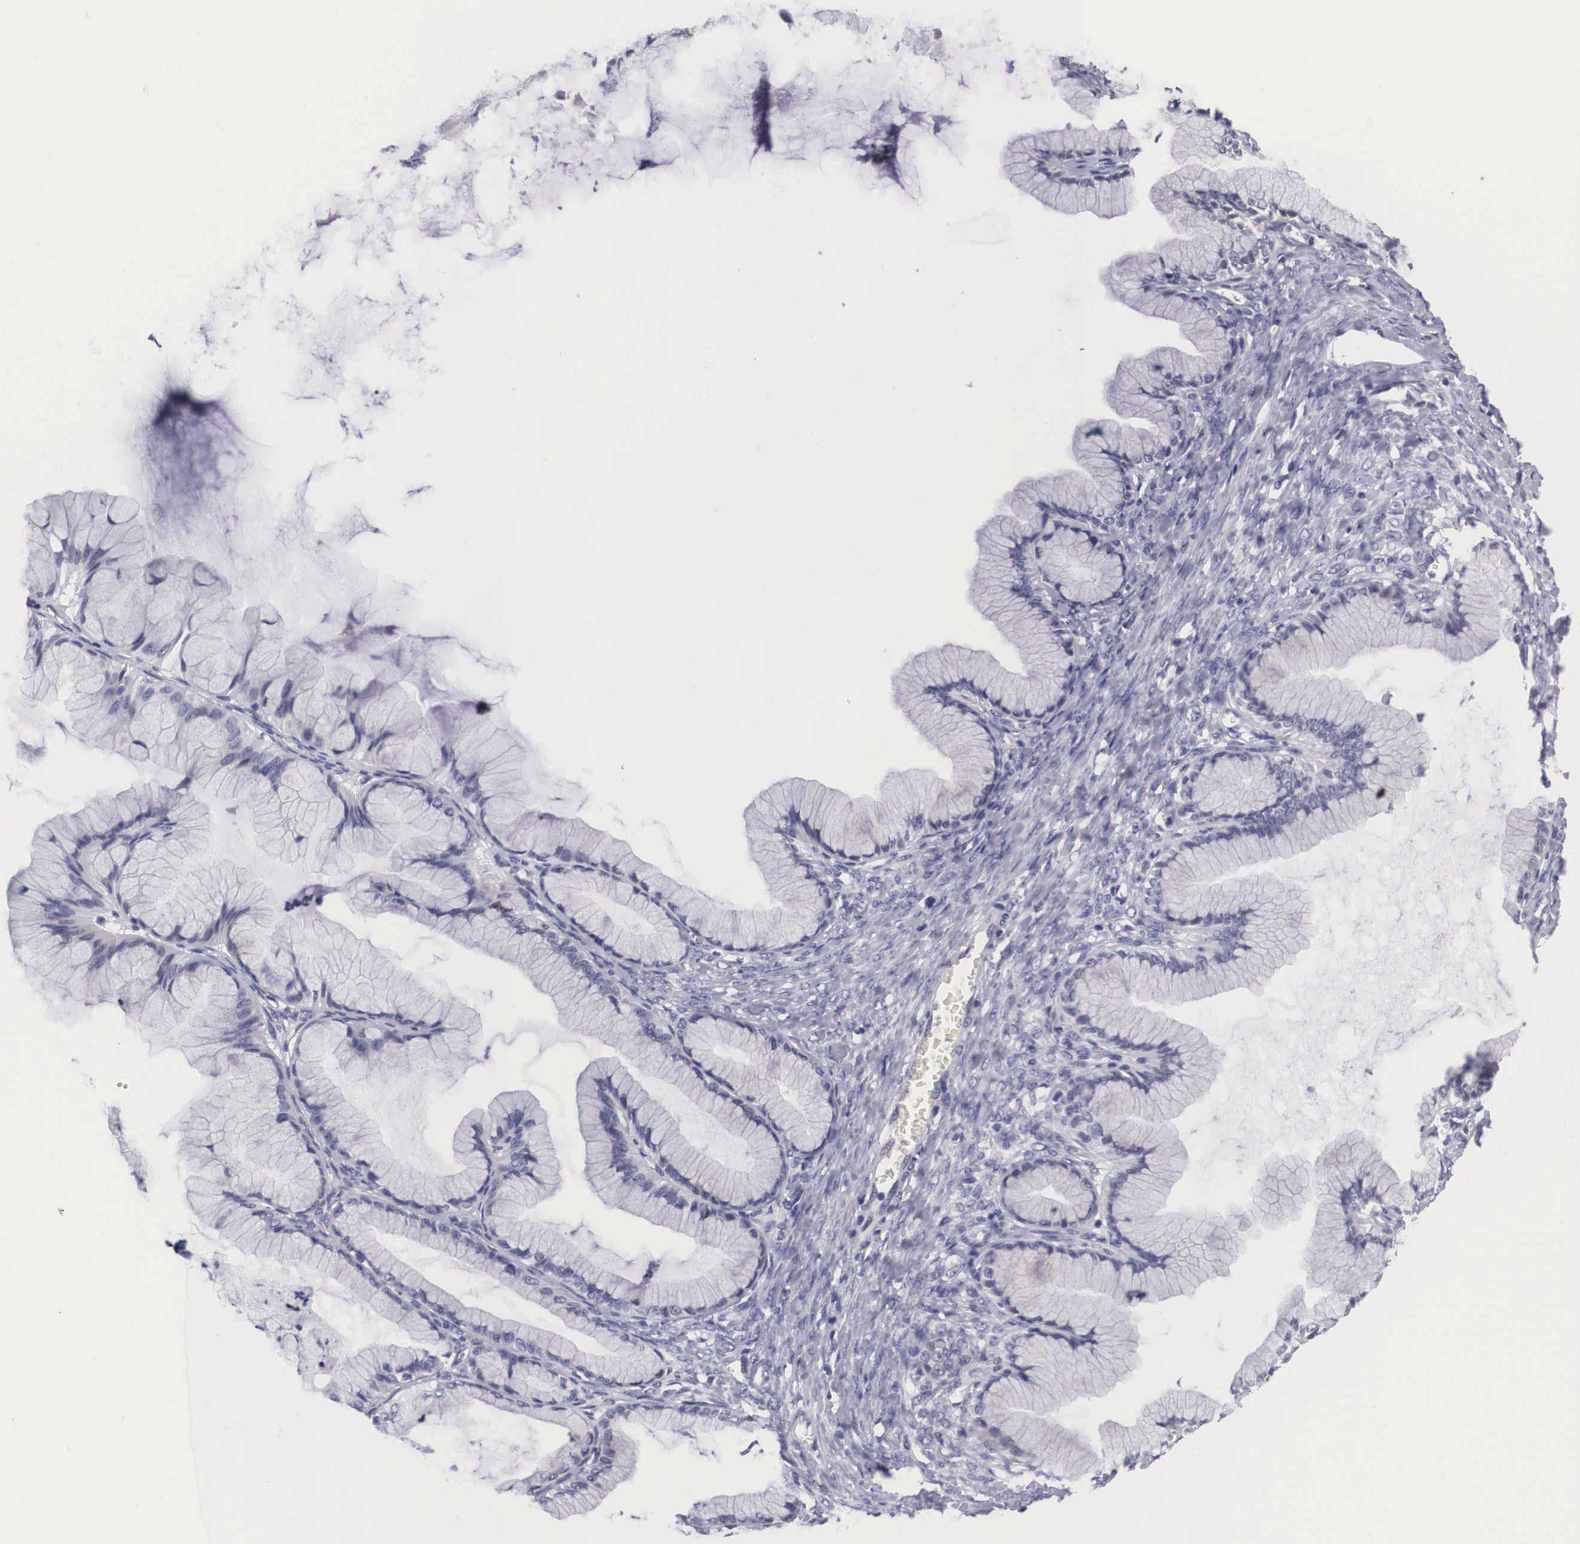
{"staining": {"intensity": "negative", "quantity": "none", "location": "none"}, "tissue": "ovarian cancer", "cell_type": "Tumor cells", "image_type": "cancer", "snomed": [{"axis": "morphology", "description": "Cystadenocarcinoma, mucinous, NOS"}, {"axis": "topography", "description": "Ovary"}], "caption": "High magnification brightfield microscopy of ovarian mucinous cystadenocarcinoma stained with DAB (3,3'-diaminobenzidine) (brown) and counterstained with hematoxylin (blue): tumor cells show no significant positivity.", "gene": "SOX11", "patient": {"sex": "female", "age": 41}}